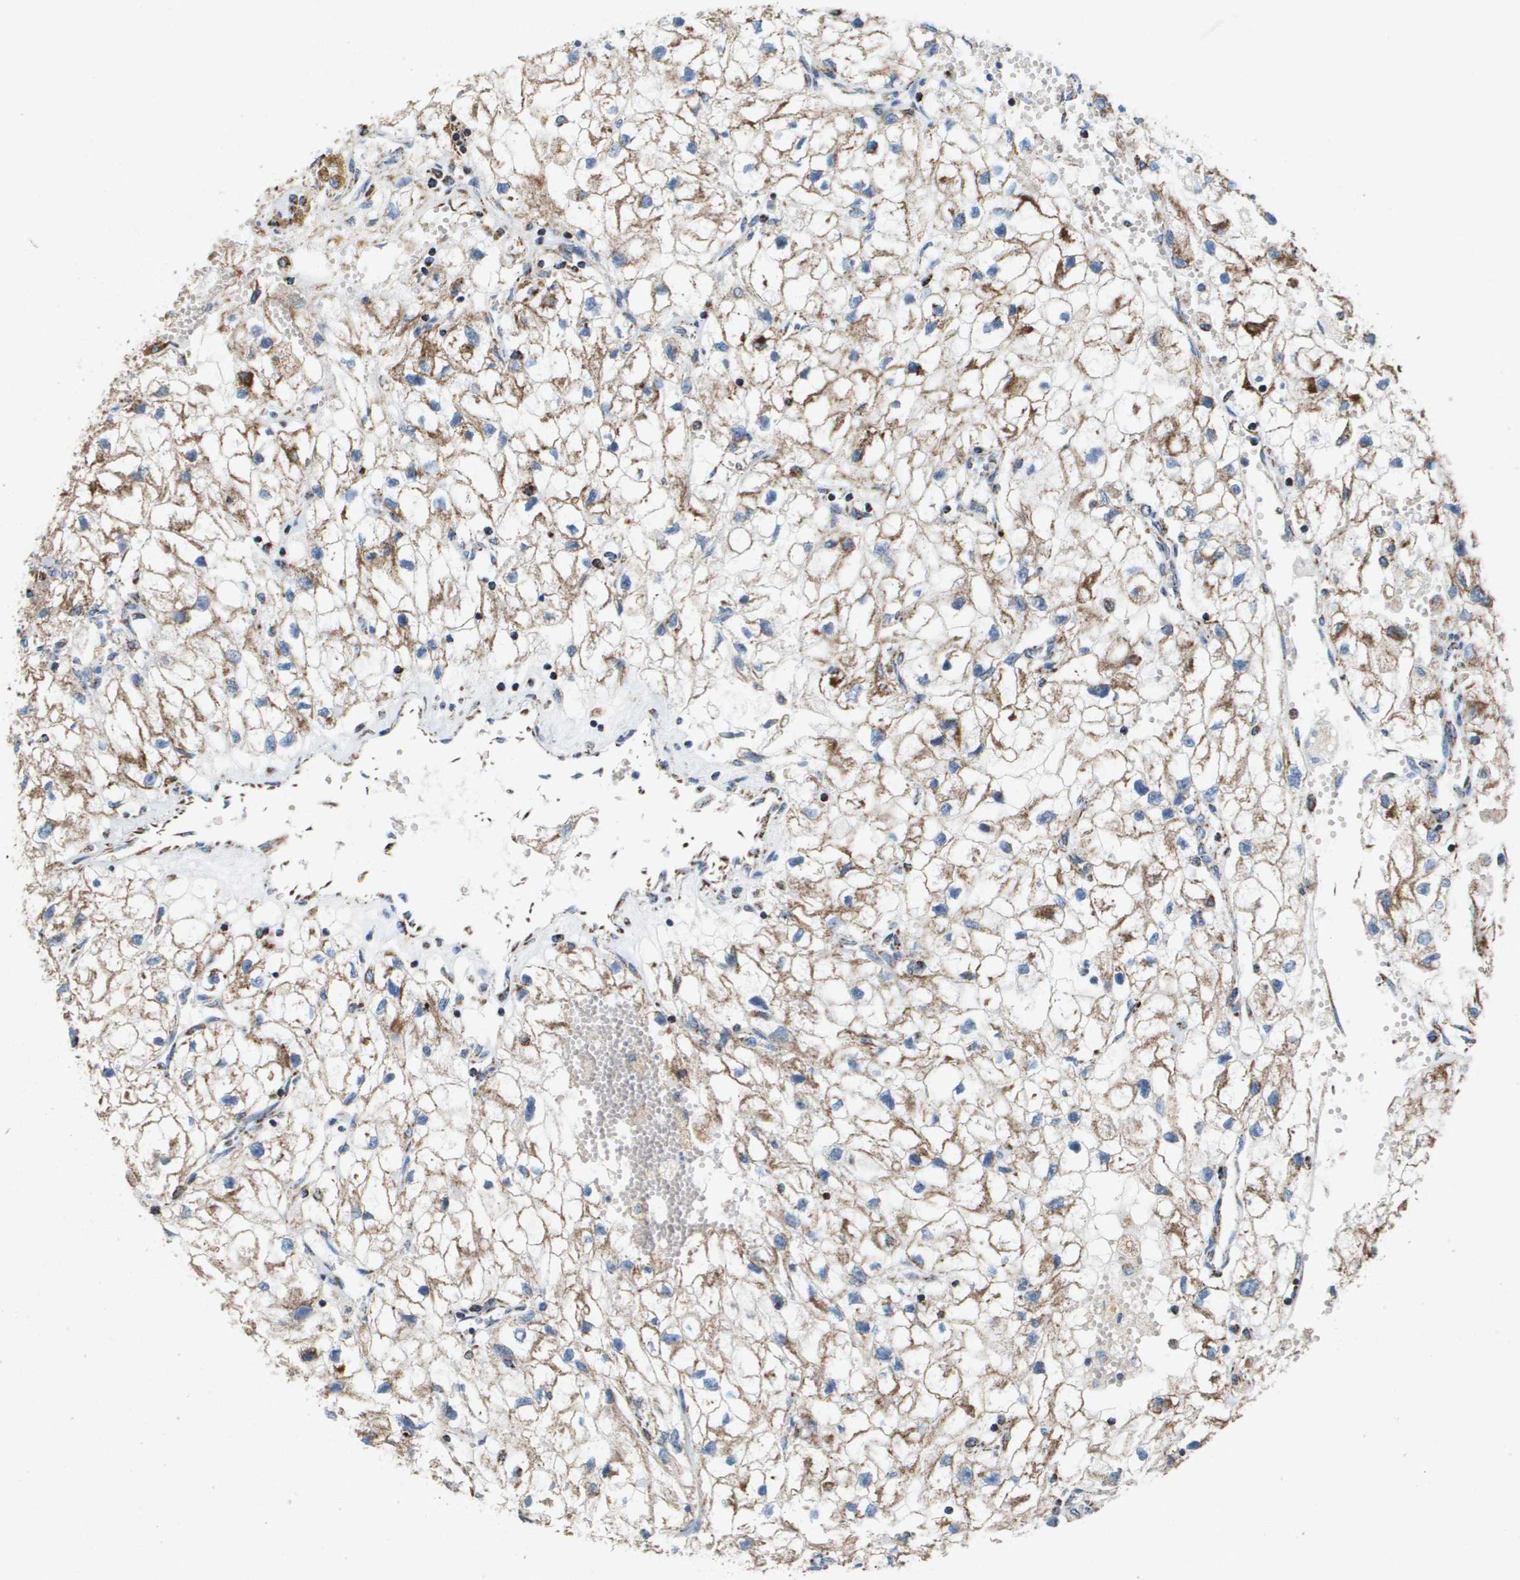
{"staining": {"intensity": "moderate", "quantity": ">75%", "location": "cytoplasmic/membranous"}, "tissue": "renal cancer", "cell_type": "Tumor cells", "image_type": "cancer", "snomed": [{"axis": "morphology", "description": "Adenocarcinoma, NOS"}, {"axis": "topography", "description": "Kidney"}], "caption": "IHC histopathology image of human renal cancer (adenocarcinoma) stained for a protein (brown), which demonstrates medium levels of moderate cytoplasmic/membranous staining in approximately >75% of tumor cells.", "gene": "ATP5F1B", "patient": {"sex": "female", "age": 70}}